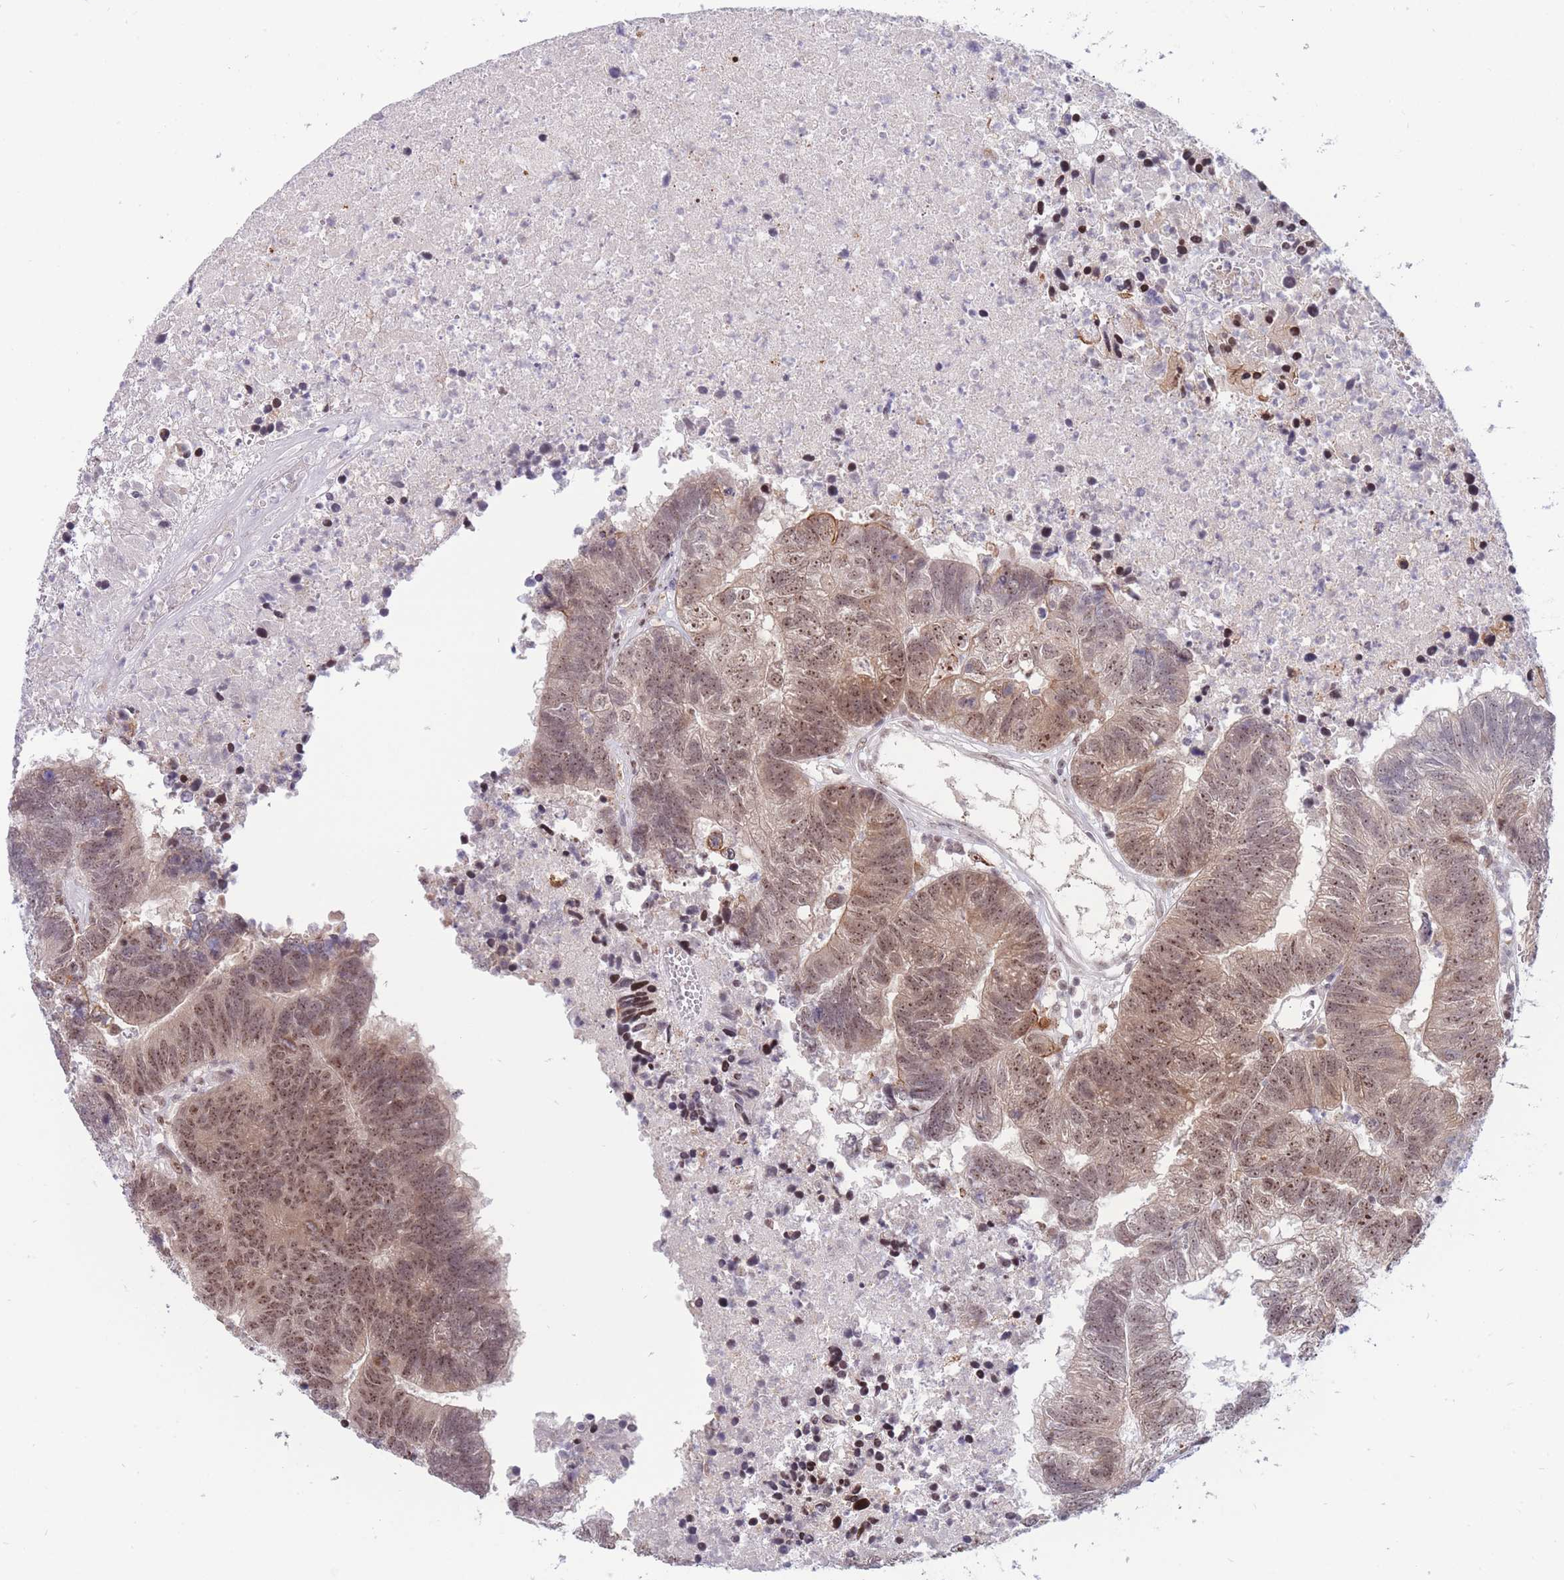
{"staining": {"intensity": "moderate", "quantity": ">75%", "location": "cytoplasmic/membranous,nuclear"}, "tissue": "colorectal cancer", "cell_type": "Tumor cells", "image_type": "cancer", "snomed": [{"axis": "morphology", "description": "Adenocarcinoma, NOS"}, {"axis": "topography", "description": "Colon"}], "caption": "Tumor cells show moderate cytoplasmic/membranous and nuclear positivity in approximately >75% of cells in colorectal cancer.", "gene": "TARBP2", "patient": {"sex": "female", "age": 48}}